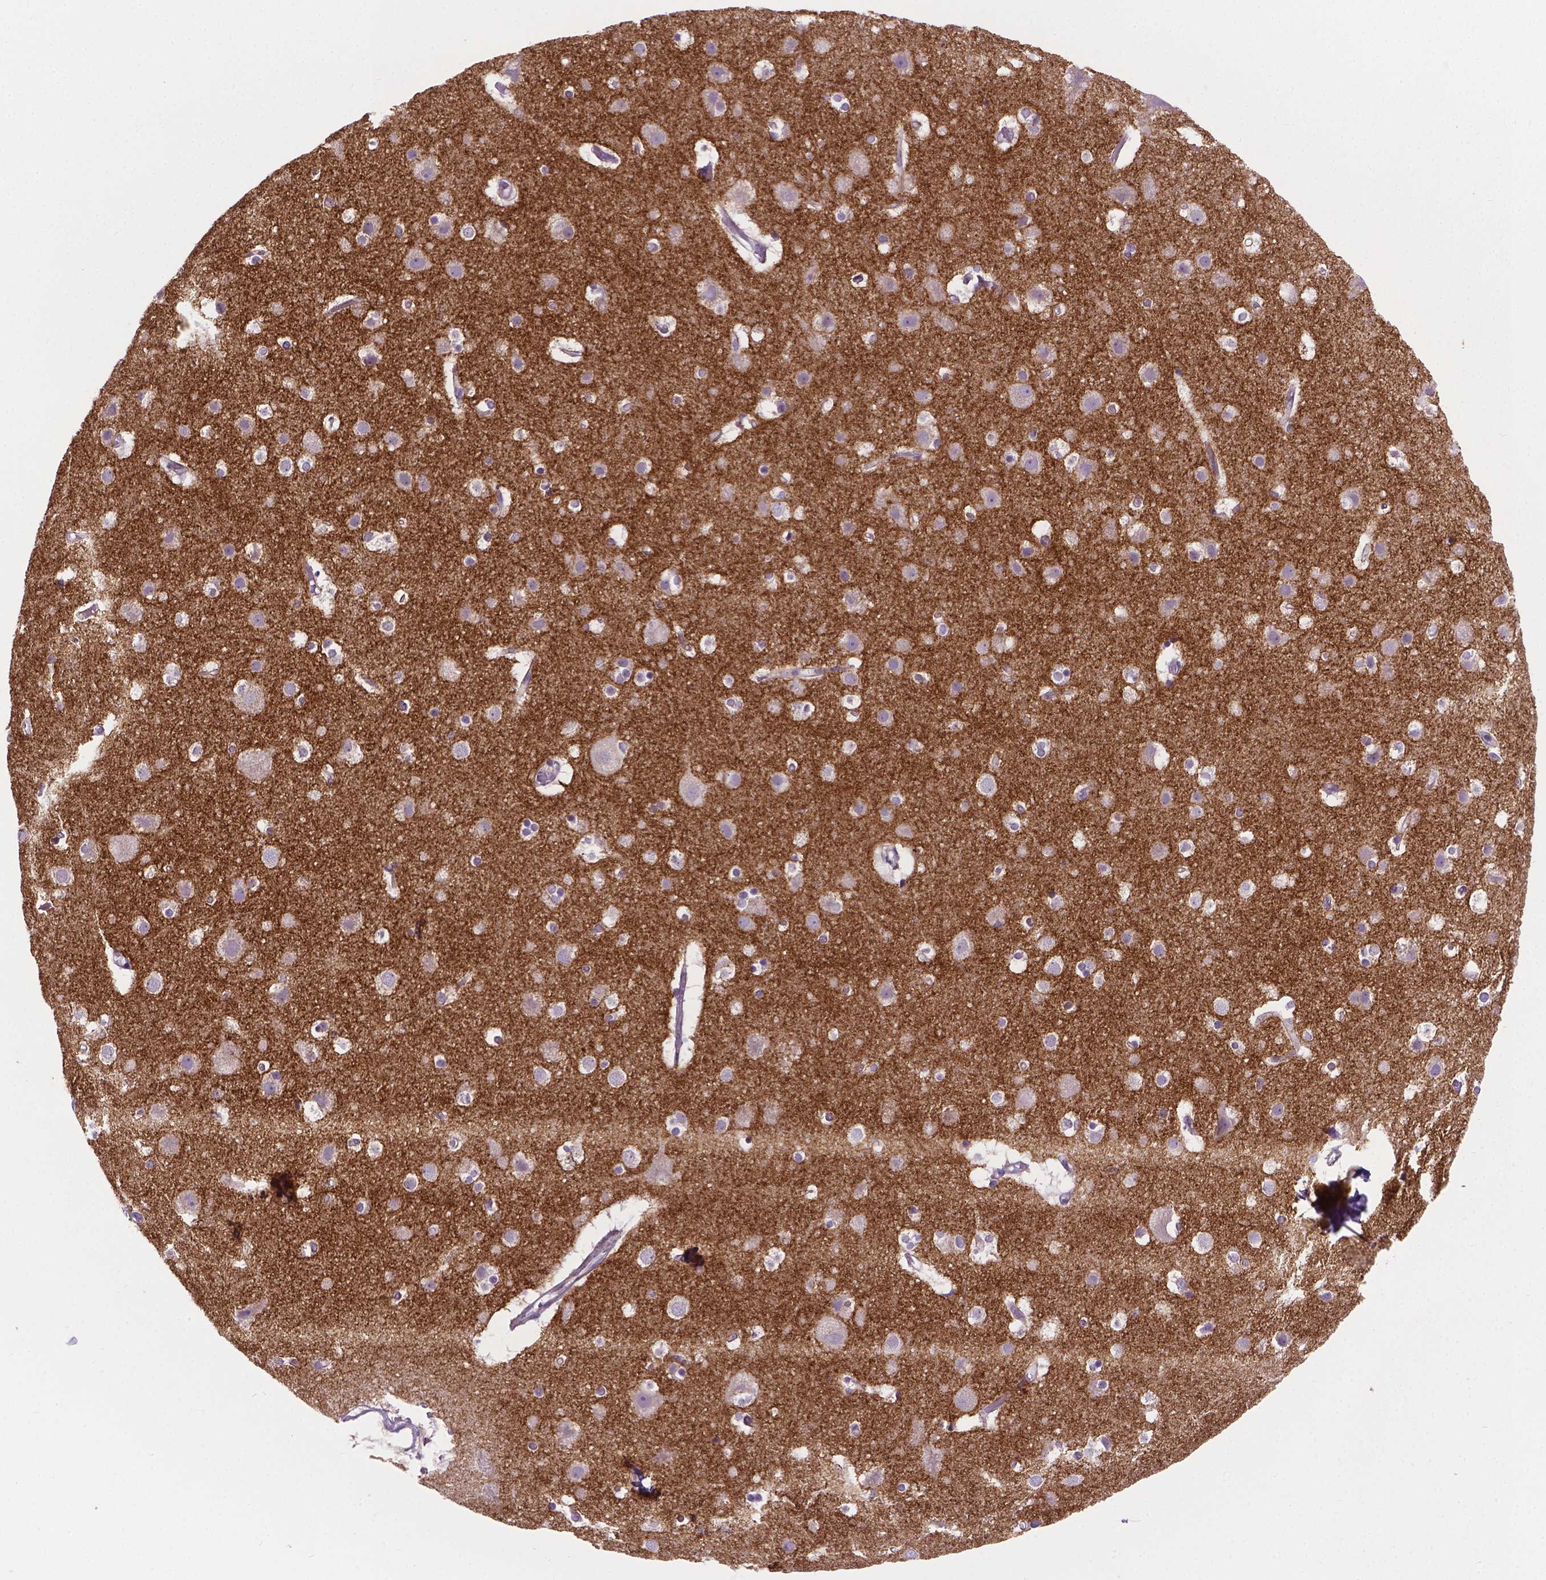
{"staining": {"intensity": "negative", "quantity": "none", "location": "none"}, "tissue": "cerebral cortex", "cell_type": "Endothelial cells", "image_type": "normal", "snomed": [{"axis": "morphology", "description": "Normal tissue, NOS"}, {"axis": "topography", "description": "Cerebral cortex"}], "caption": "Immunohistochemistry histopathology image of benign cerebral cortex stained for a protein (brown), which exhibits no expression in endothelial cells.", "gene": "CSPG5", "patient": {"sex": "female", "age": 52}}